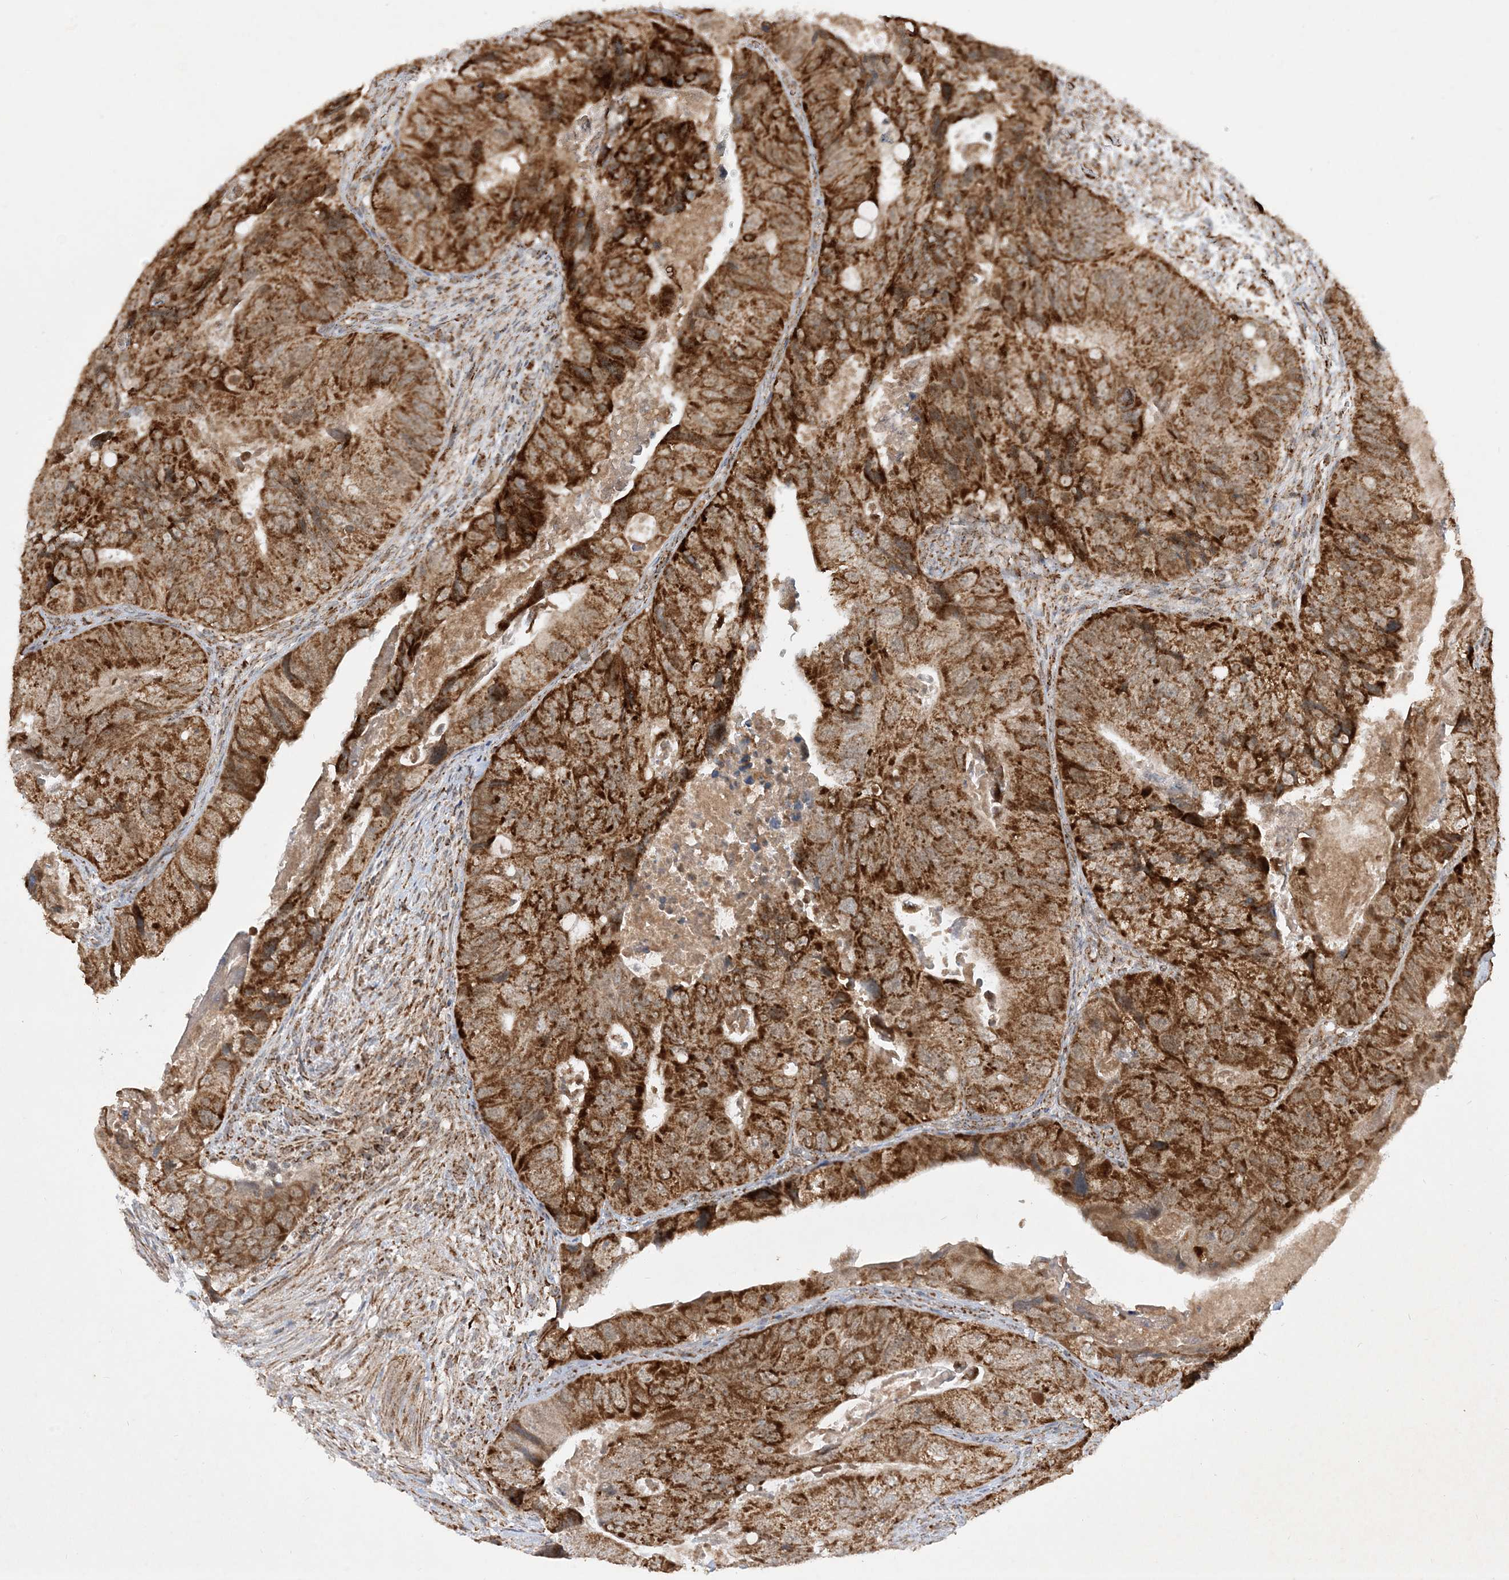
{"staining": {"intensity": "strong", "quantity": ">75%", "location": "cytoplasmic/membranous"}, "tissue": "colorectal cancer", "cell_type": "Tumor cells", "image_type": "cancer", "snomed": [{"axis": "morphology", "description": "Adenocarcinoma, NOS"}, {"axis": "topography", "description": "Rectum"}], "caption": "A high-resolution histopathology image shows immunohistochemistry (IHC) staining of colorectal adenocarcinoma, which exhibits strong cytoplasmic/membranous positivity in about >75% of tumor cells. The protein of interest is shown in brown color, while the nuclei are stained blue.", "gene": "NDUFAF3", "patient": {"sex": "male", "age": 63}}